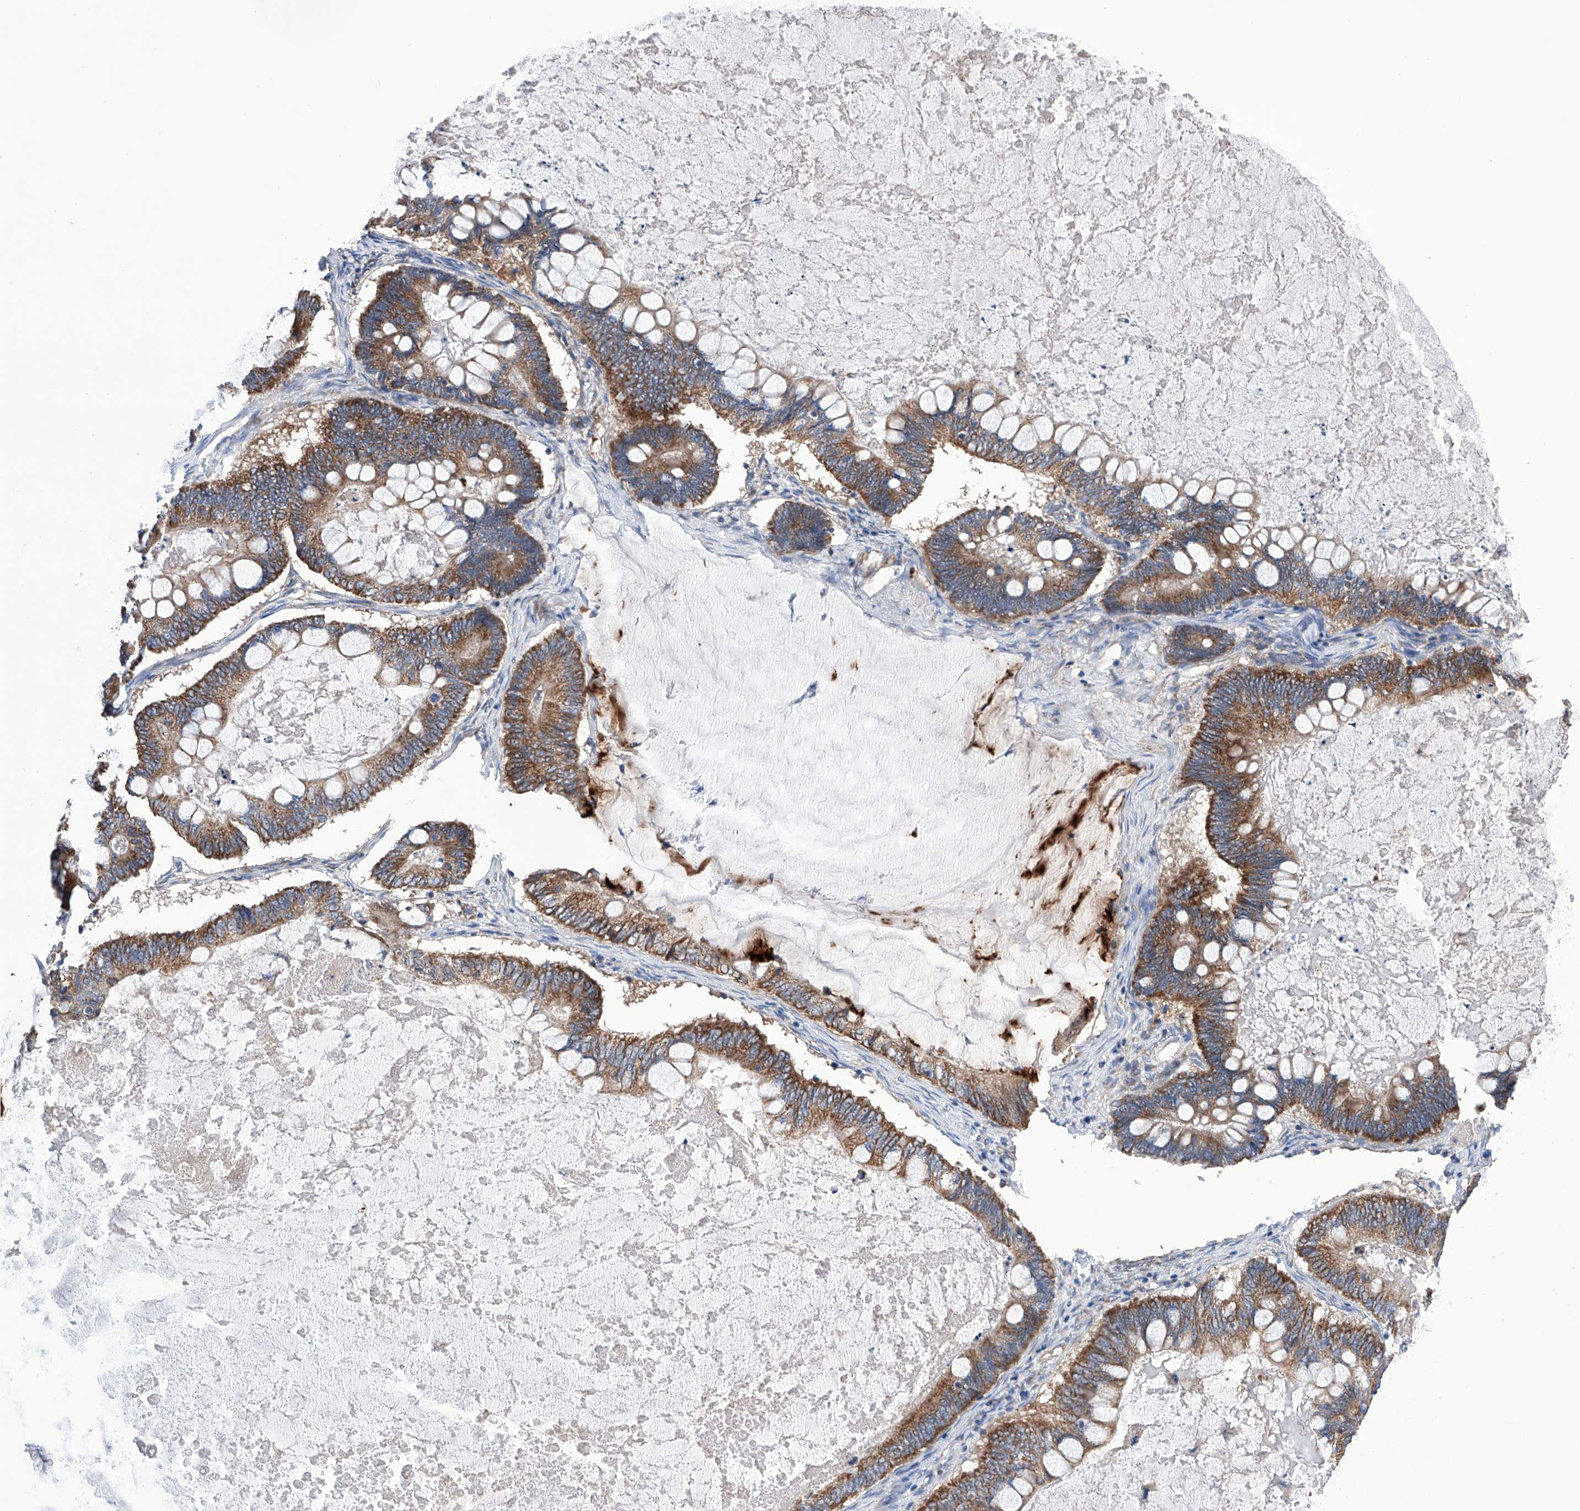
{"staining": {"intensity": "moderate", "quantity": ">75%", "location": "cytoplasmic/membranous"}, "tissue": "ovarian cancer", "cell_type": "Tumor cells", "image_type": "cancer", "snomed": [{"axis": "morphology", "description": "Cystadenocarcinoma, mucinous, NOS"}, {"axis": "topography", "description": "Ovary"}], "caption": "Ovarian mucinous cystadenocarcinoma was stained to show a protein in brown. There is medium levels of moderate cytoplasmic/membranous positivity in about >75% of tumor cells.", "gene": "EFCAB2", "patient": {"sex": "female", "age": 61}}